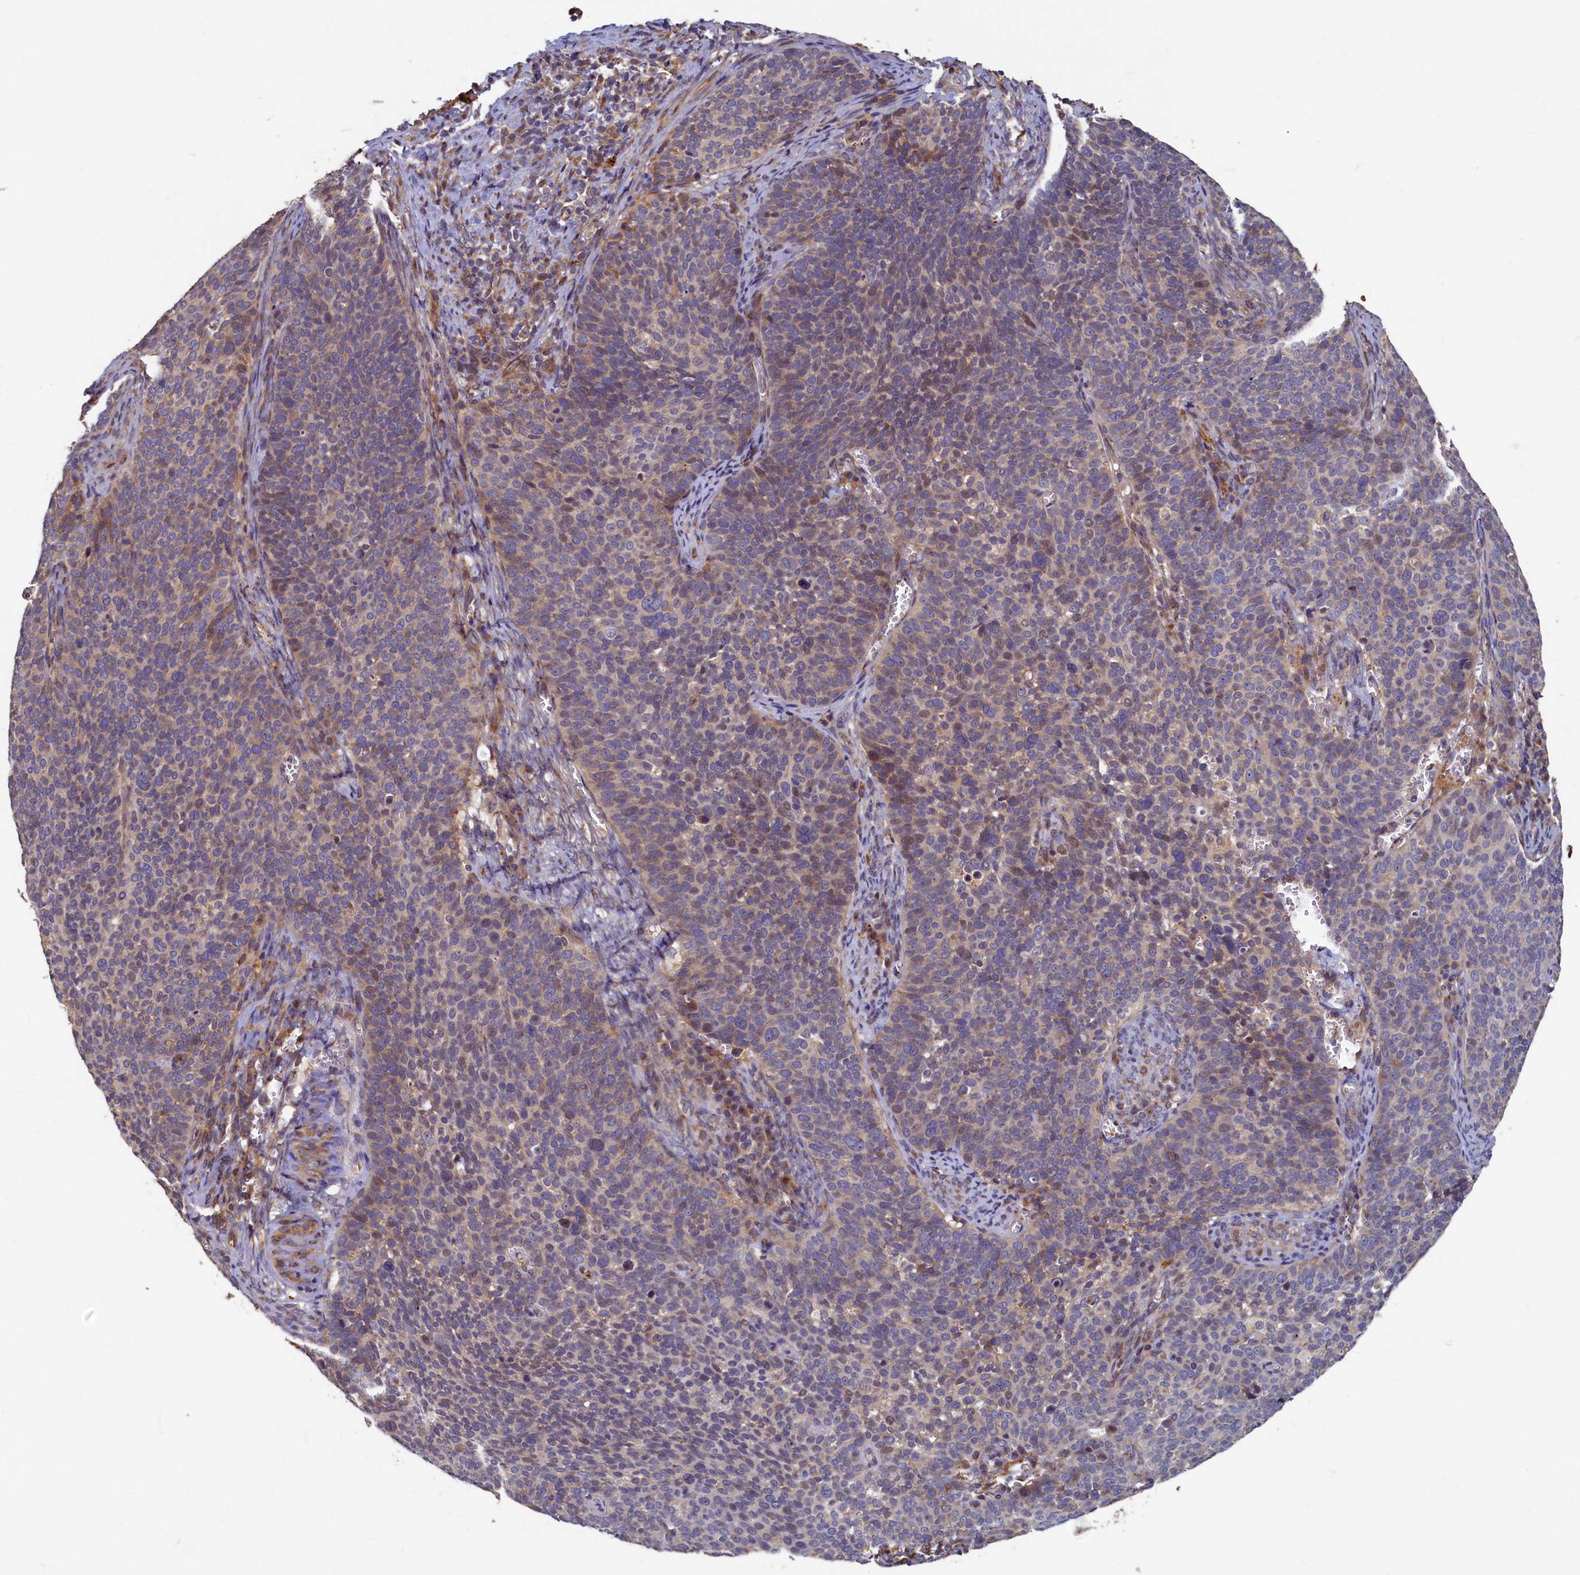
{"staining": {"intensity": "weak", "quantity": "25%-75%", "location": "cytoplasmic/membranous"}, "tissue": "cervical cancer", "cell_type": "Tumor cells", "image_type": "cancer", "snomed": [{"axis": "morphology", "description": "Normal tissue, NOS"}, {"axis": "morphology", "description": "Squamous cell carcinoma, NOS"}, {"axis": "topography", "description": "Cervix"}], "caption": "Human cervical cancer stained with a protein marker shows weak staining in tumor cells.", "gene": "TMEM181", "patient": {"sex": "female", "age": 39}}